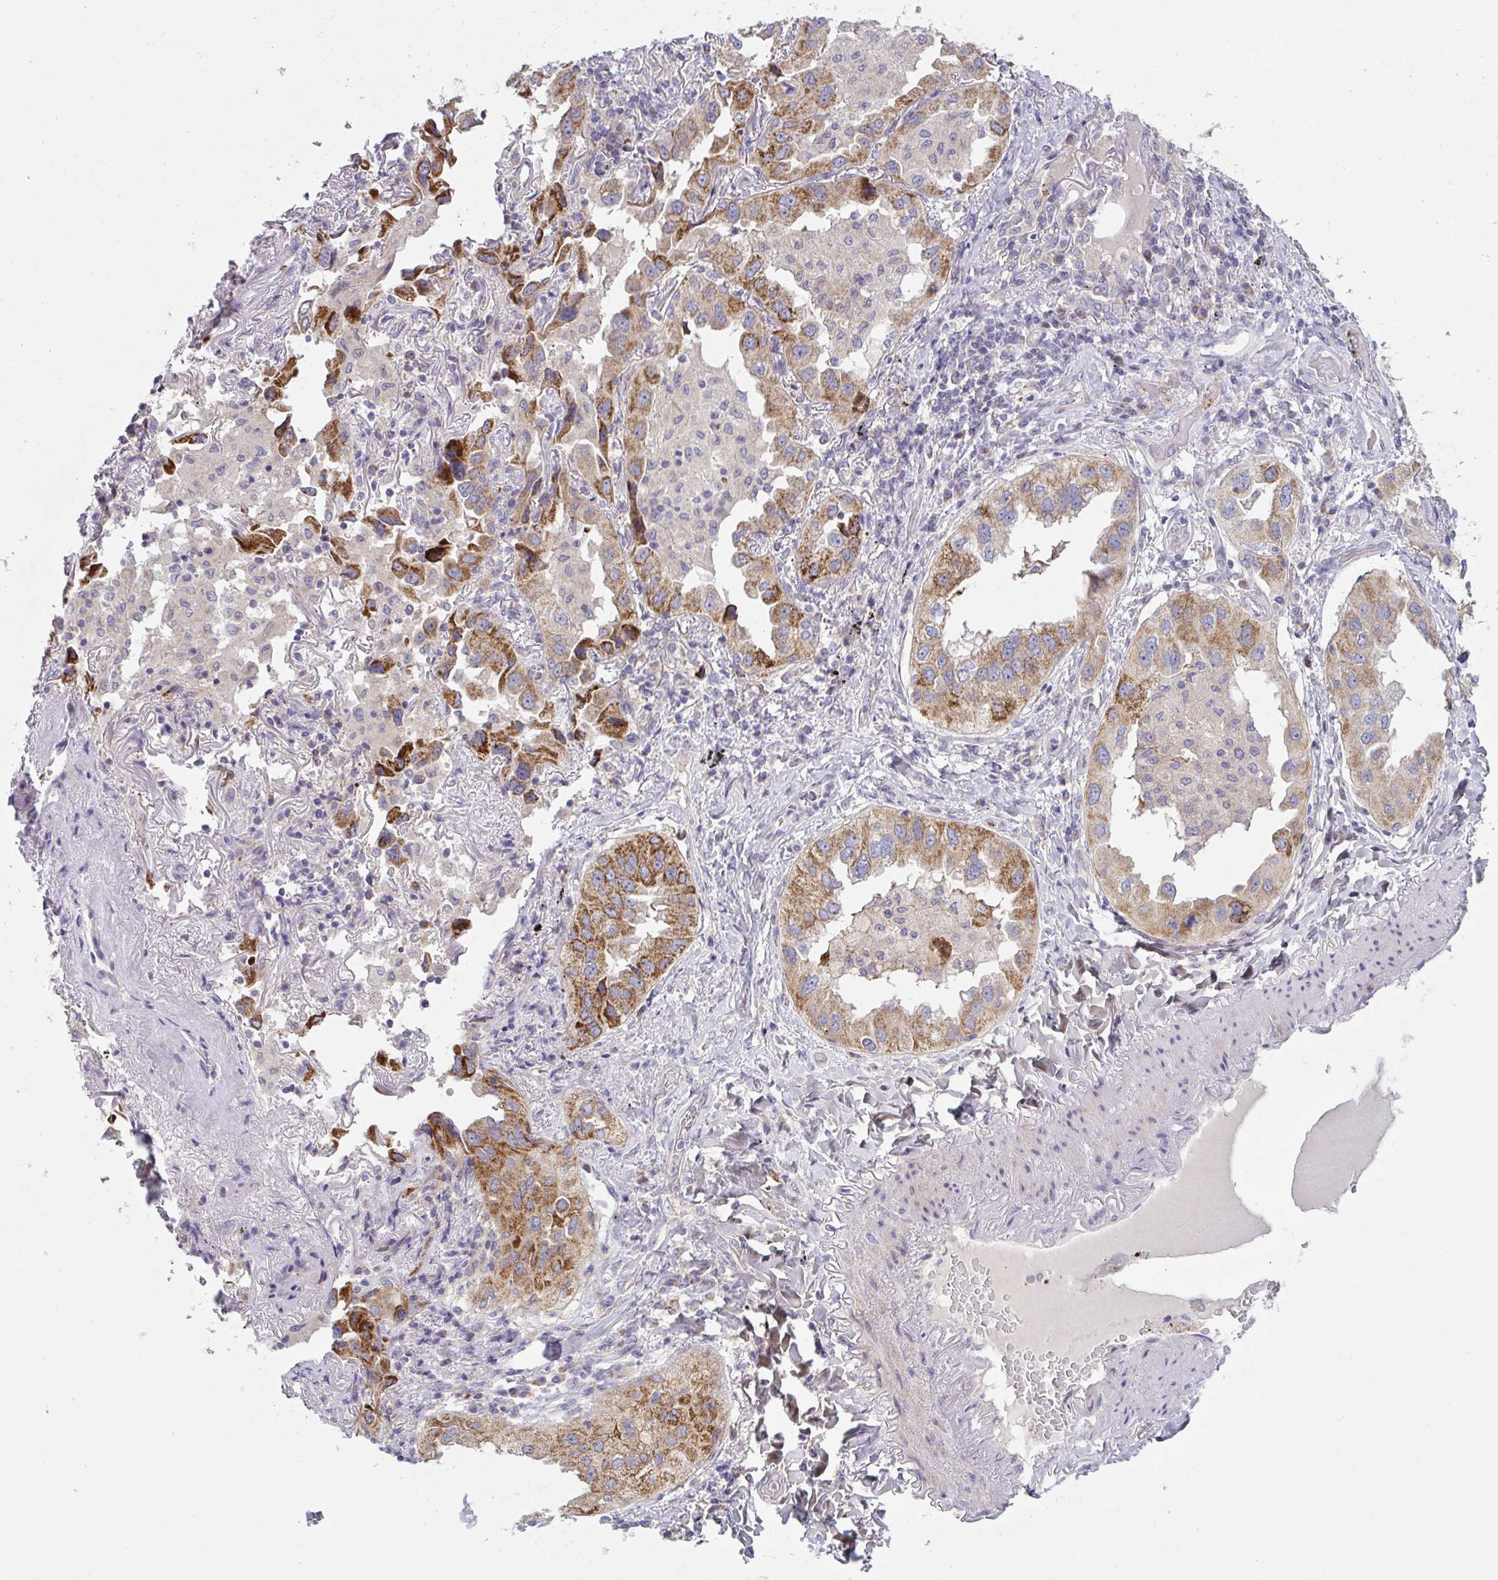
{"staining": {"intensity": "moderate", "quantity": ">75%", "location": "cytoplasmic/membranous"}, "tissue": "lung cancer", "cell_type": "Tumor cells", "image_type": "cancer", "snomed": [{"axis": "morphology", "description": "Adenocarcinoma, NOS"}, {"axis": "topography", "description": "Lung"}], "caption": "A medium amount of moderate cytoplasmic/membranous staining is identified in approximately >75% of tumor cells in lung adenocarcinoma tissue.", "gene": "MRPS2", "patient": {"sex": "female", "age": 69}}